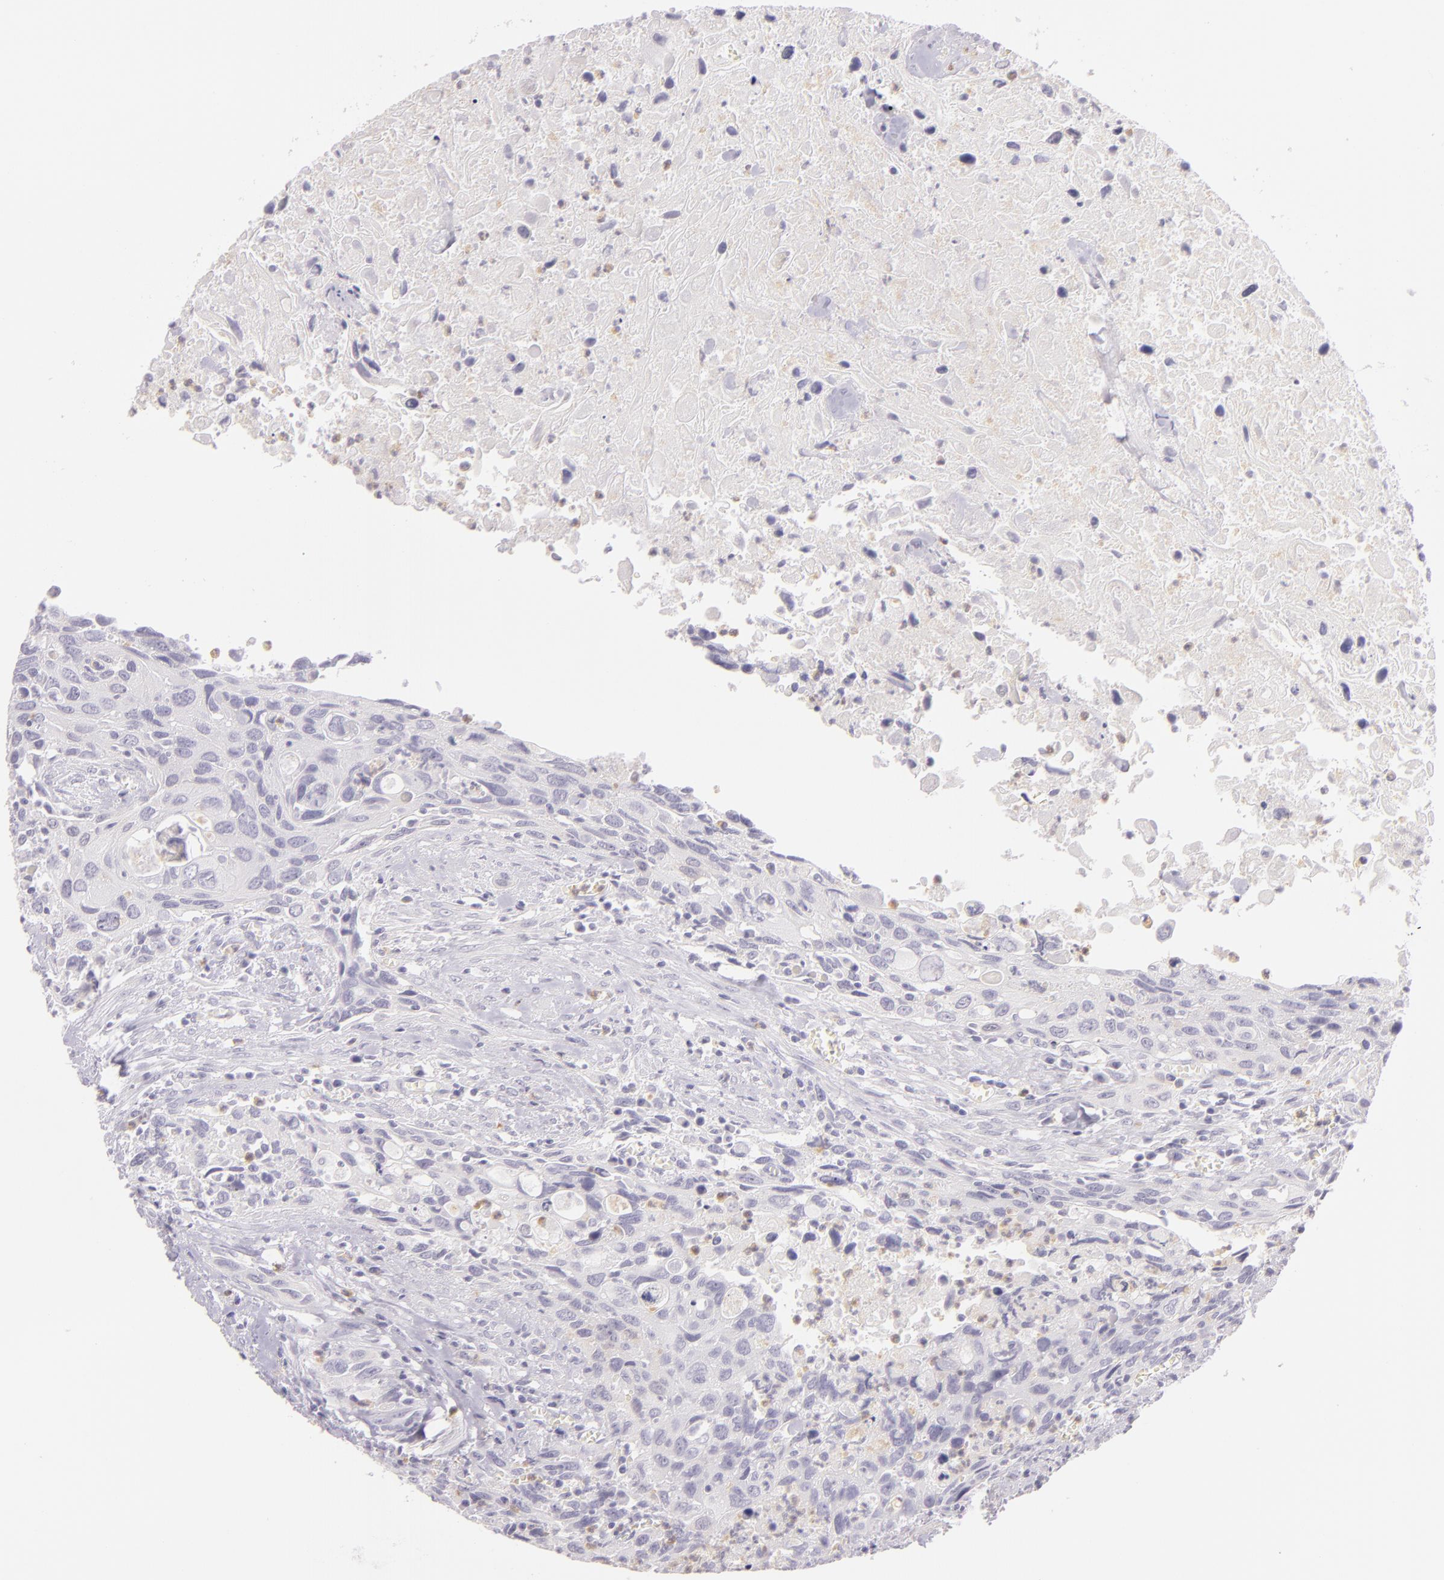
{"staining": {"intensity": "negative", "quantity": "none", "location": "none"}, "tissue": "urothelial cancer", "cell_type": "Tumor cells", "image_type": "cancer", "snomed": [{"axis": "morphology", "description": "Urothelial carcinoma, High grade"}, {"axis": "topography", "description": "Urinary bladder"}], "caption": "This image is of high-grade urothelial carcinoma stained with immunohistochemistry (IHC) to label a protein in brown with the nuclei are counter-stained blue. There is no staining in tumor cells. The staining was performed using DAB (3,3'-diaminobenzidine) to visualize the protein expression in brown, while the nuclei were stained in blue with hematoxylin (Magnification: 20x).", "gene": "CBS", "patient": {"sex": "male", "age": 71}}